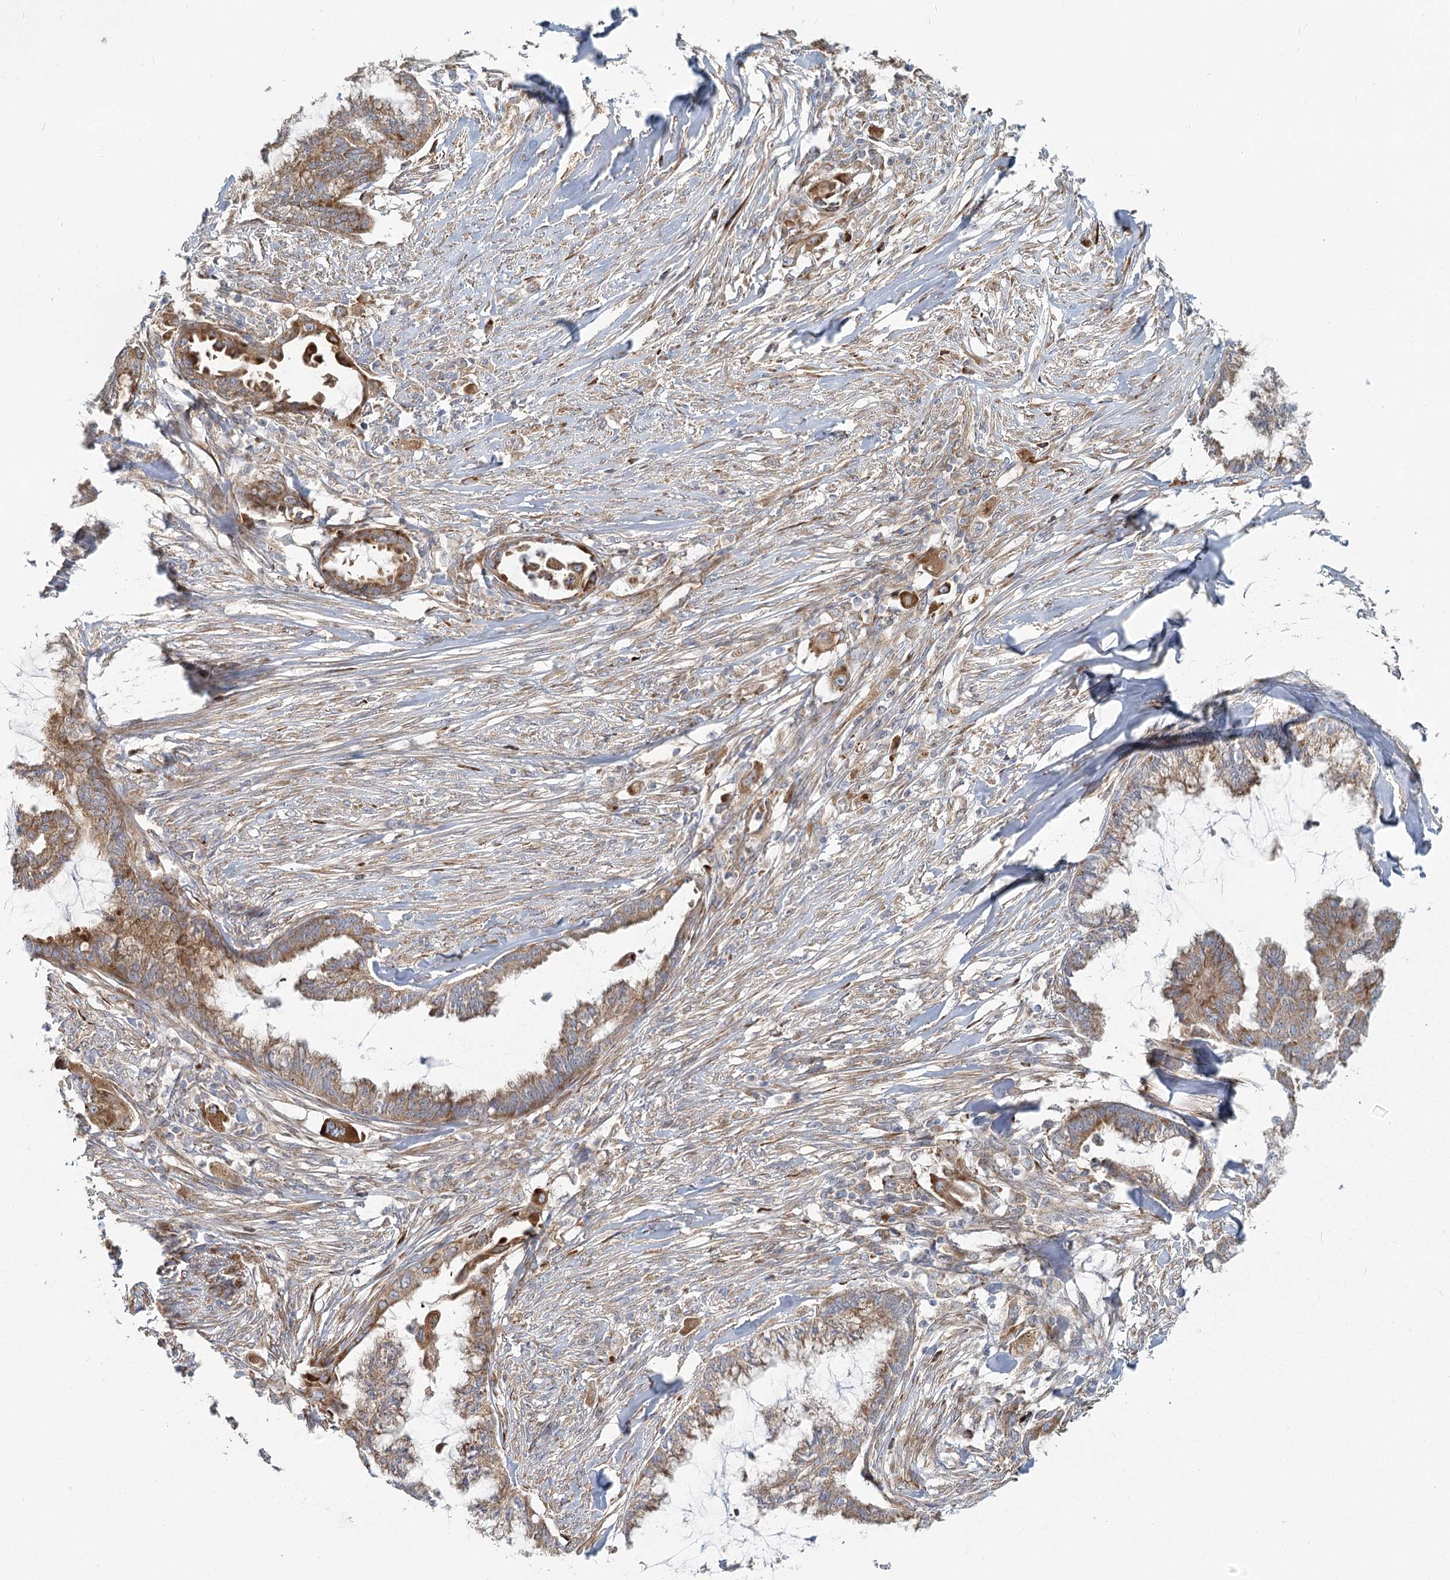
{"staining": {"intensity": "moderate", "quantity": ">75%", "location": "cytoplasmic/membranous"}, "tissue": "endometrial cancer", "cell_type": "Tumor cells", "image_type": "cancer", "snomed": [{"axis": "morphology", "description": "Adenocarcinoma, NOS"}, {"axis": "topography", "description": "Endometrium"}], "caption": "Immunohistochemical staining of human endometrial adenocarcinoma exhibits moderate cytoplasmic/membranous protein expression in about >75% of tumor cells.", "gene": "HARS2", "patient": {"sex": "female", "age": 86}}